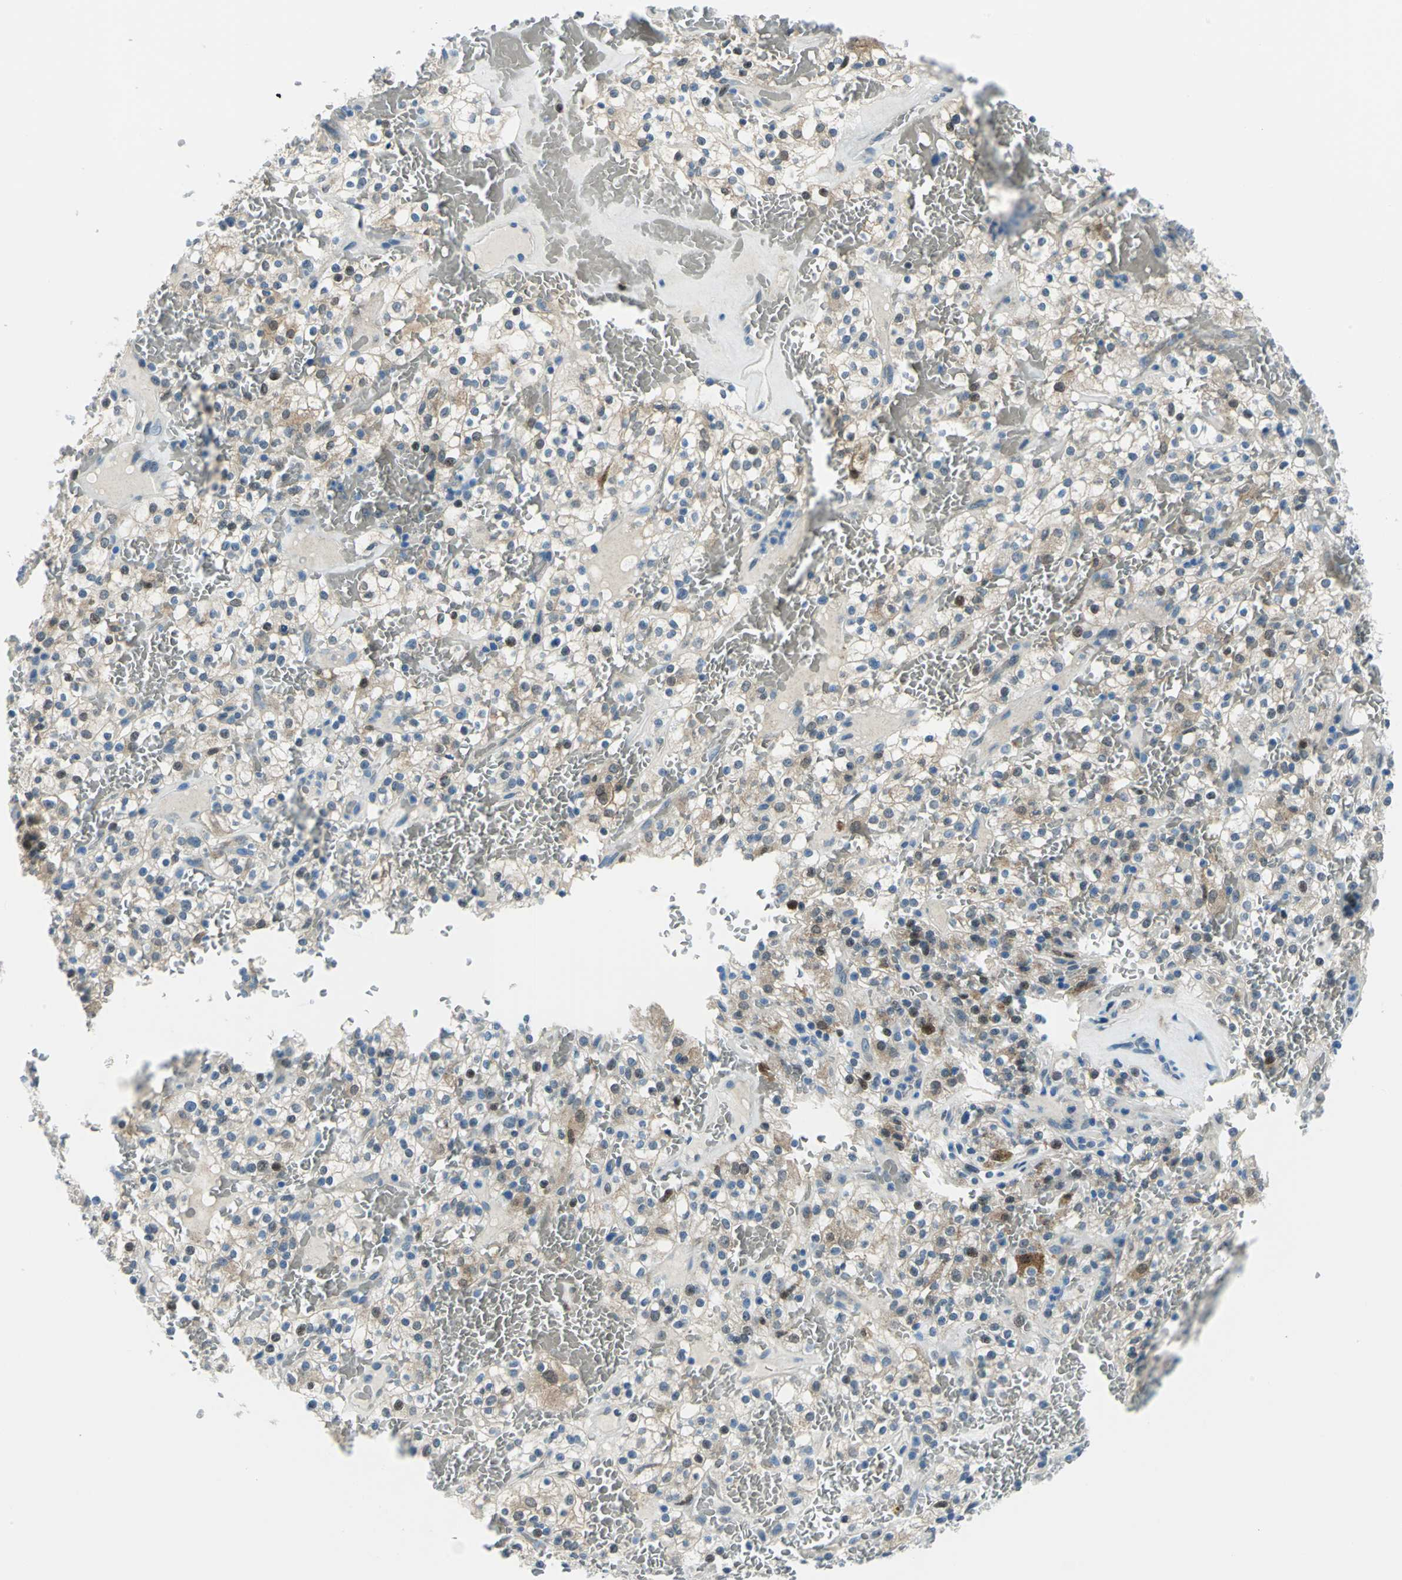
{"staining": {"intensity": "strong", "quantity": "25%-75%", "location": "cytoplasmic/membranous,nuclear"}, "tissue": "renal cancer", "cell_type": "Tumor cells", "image_type": "cancer", "snomed": [{"axis": "morphology", "description": "Normal tissue, NOS"}, {"axis": "morphology", "description": "Adenocarcinoma, NOS"}, {"axis": "topography", "description": "Kidney"}], "caption": "Human renal cancer (adenocarcinoma) stained with a brown dye demonstrates strong cytoplasmic/membranous and nuclear positive staining in about 25%-75% of tumor cells.", "gene": "AKR1A1", "patient": {"sex": "female", "age": 72}}